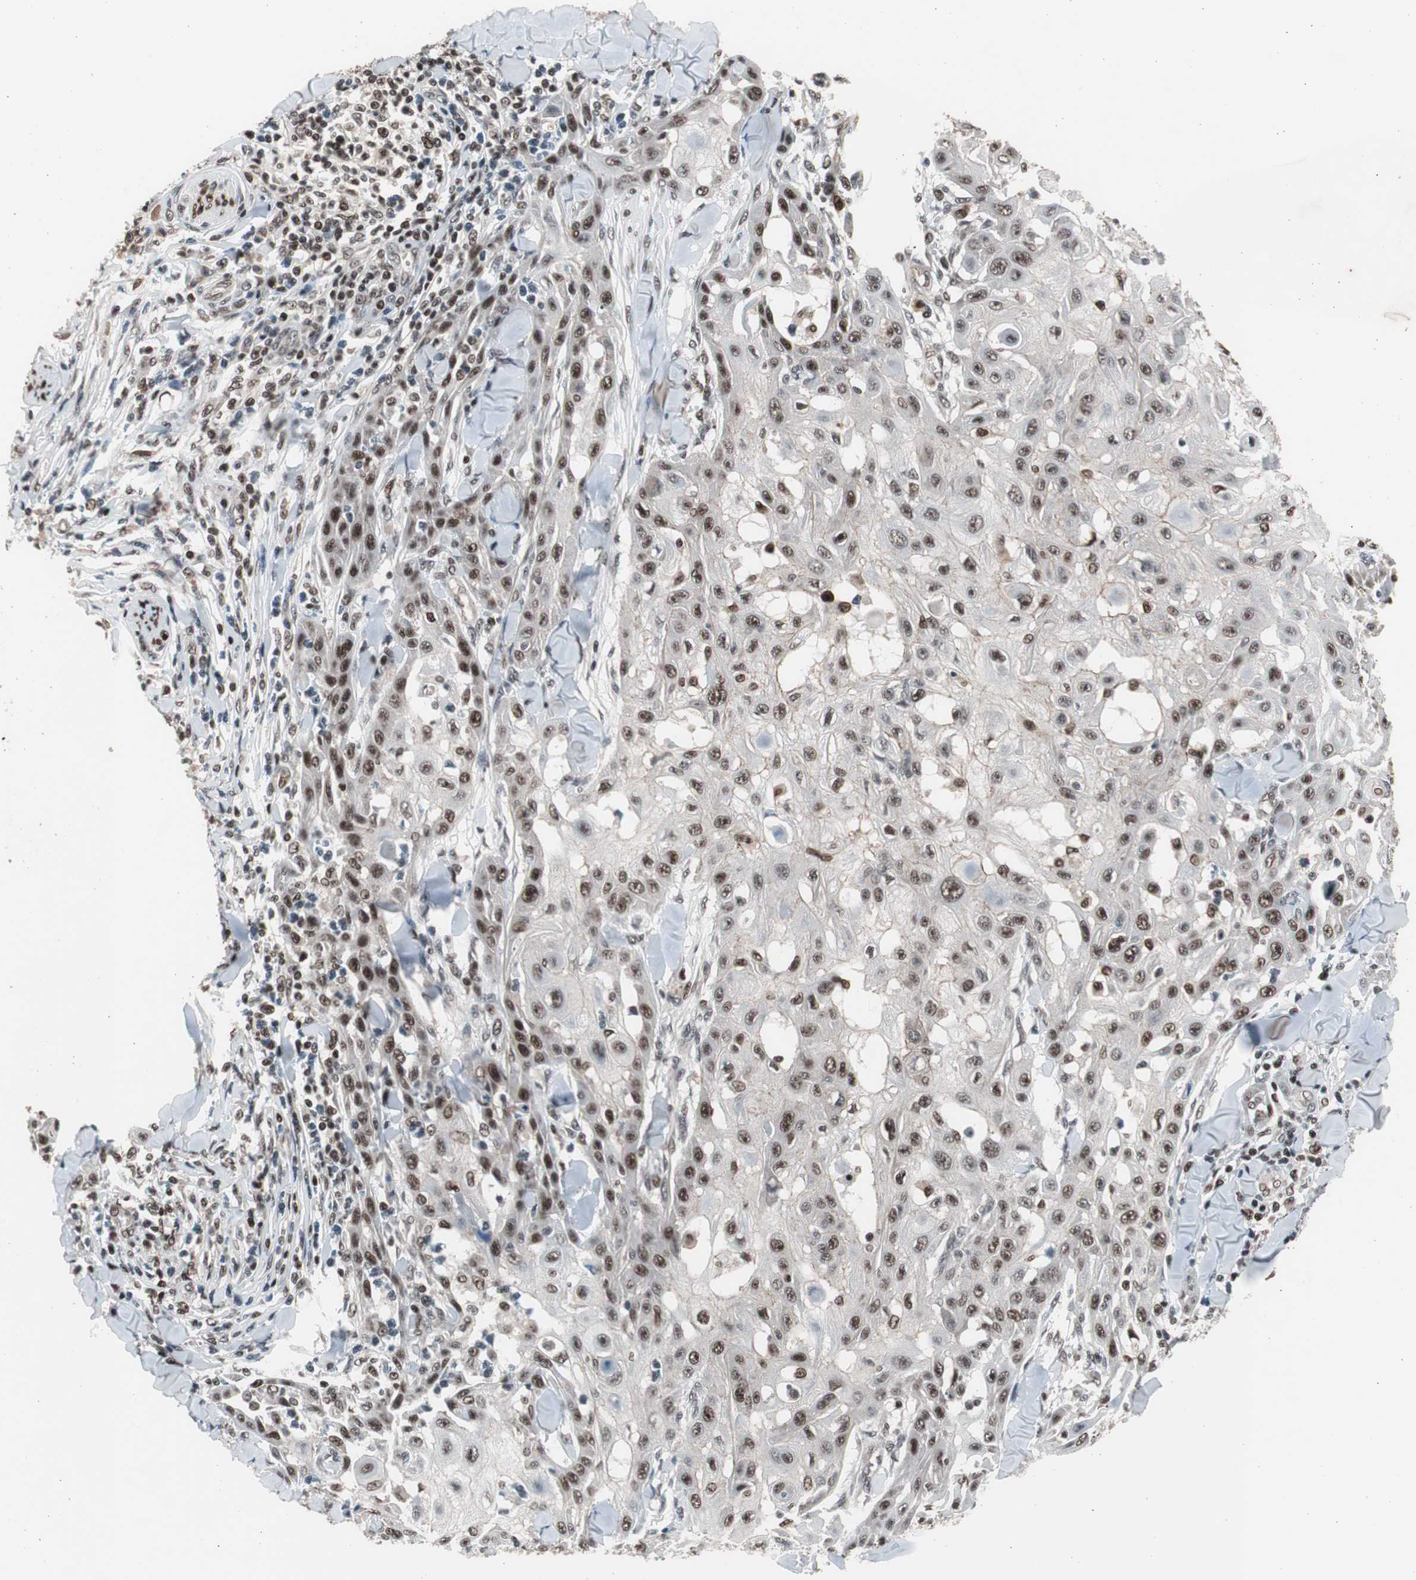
{"staining": {"intensity": "strong", "quantity": ">75%", "location": "nuclear"}, "tissue": "skin cancer", "cell_type": "Tumor cells", "image_type": "cancer", "snomed": [{"axis": "morphology", "description": "Squamous cell carcinoma, NOS"}, {"axis": "topography", "description": "Skin"}], "caption": "Immunohistochemical staining of human skin cancer (squamous cell carcinoma) exhibits high levels of strong nuclear protein expression in about >75% of tumor cells.", "gene": "RPA1", "patient": {"sex": "male", "age": 24}}